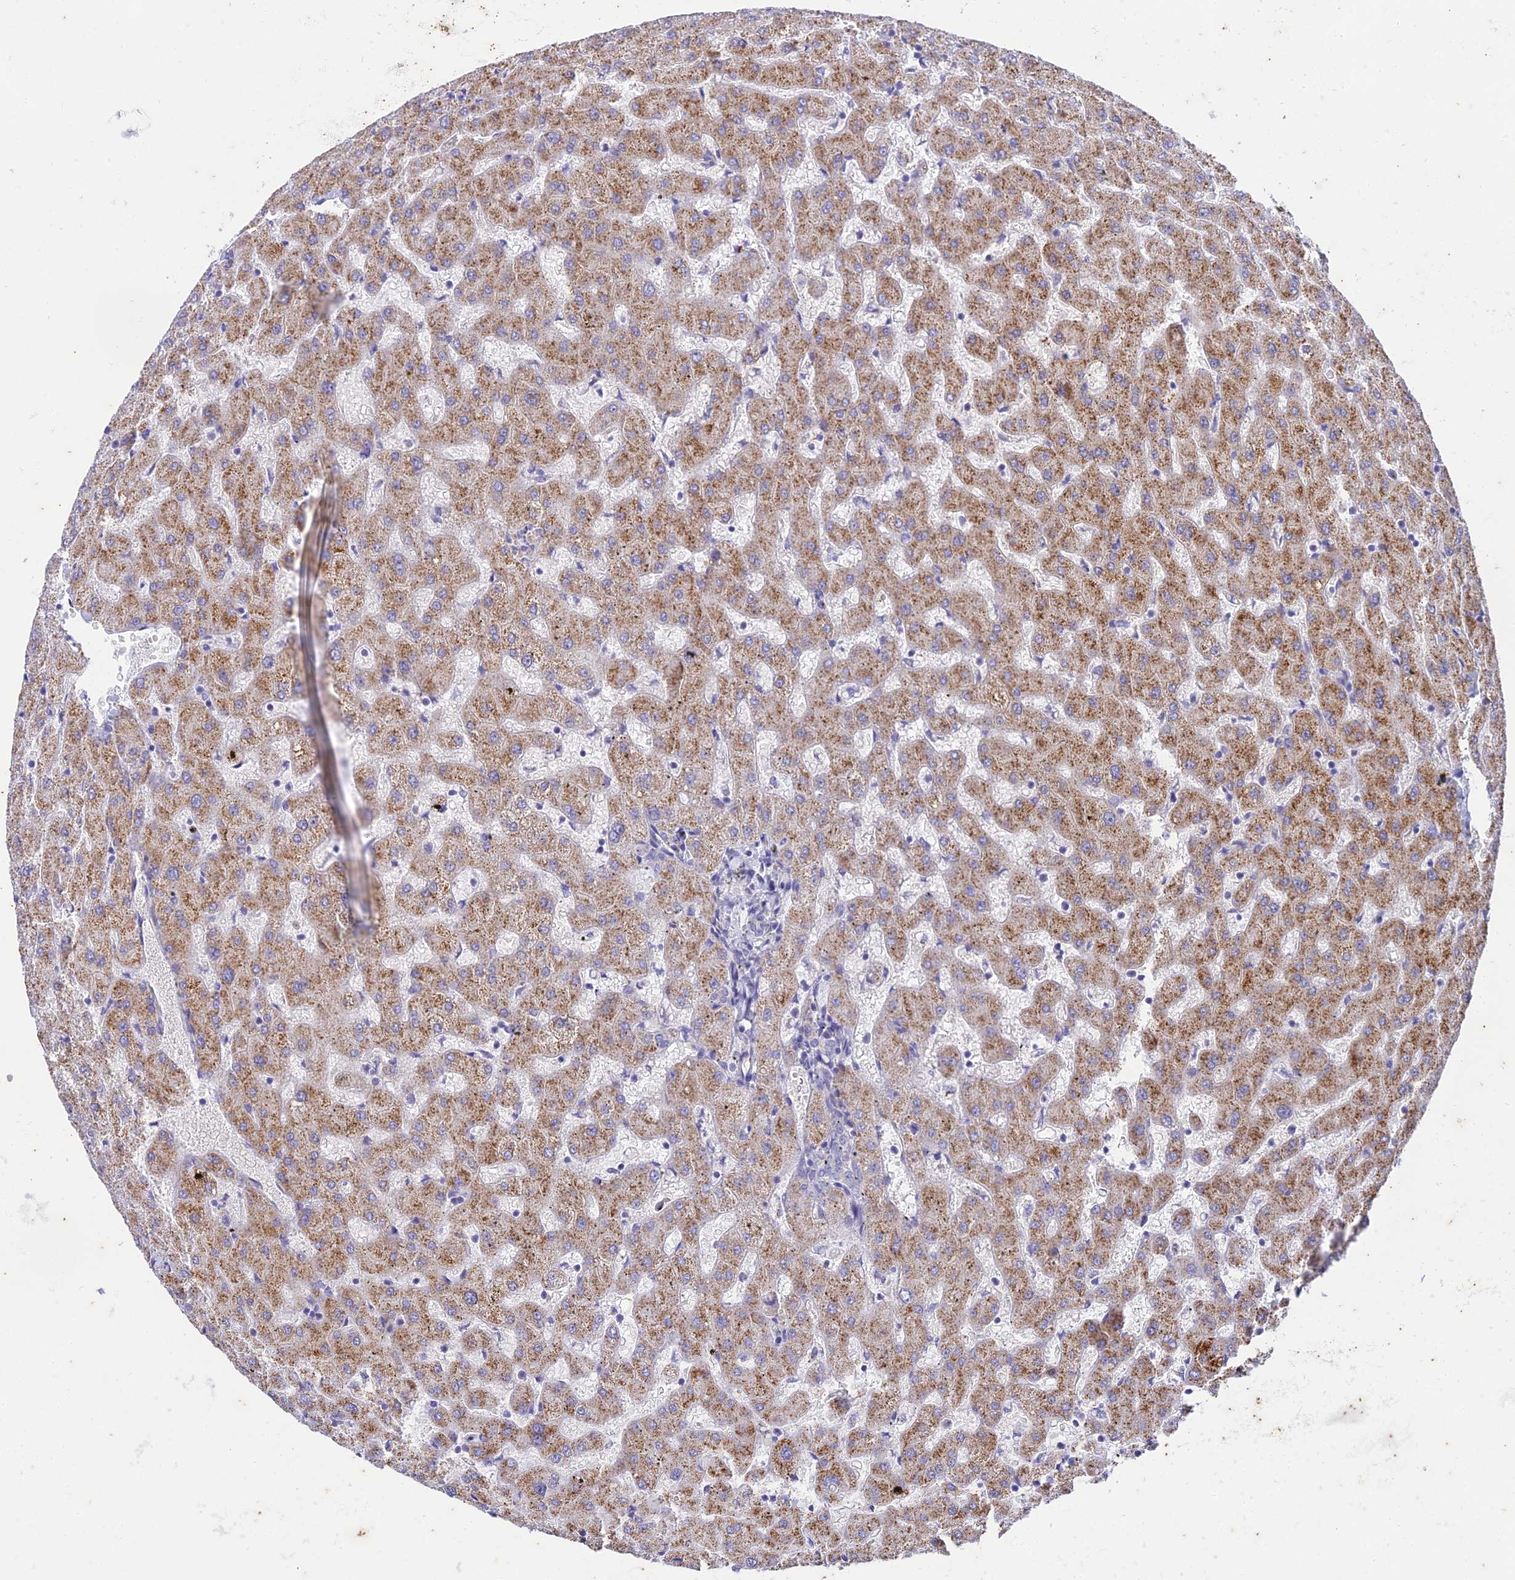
{"staining": {"intensity": "negative", "quantity": "none", "location": "none"}, "tissue": "liver", "cell_type": "Cholangiocytes", "image_type": "normal", "snomed": [{"axis": "morphology", "description": "Normal tissue, NOS"}, {"axis": "topography", "description": "Liver"}], "caption": "This image is of benign liver stained with IHC to label a protein in brown with the nuclei are counter-stained blue. There is no staining in cholangiocytes.", "gene": "PTCD2", "patient": {"sex": "female", "age": 63}}